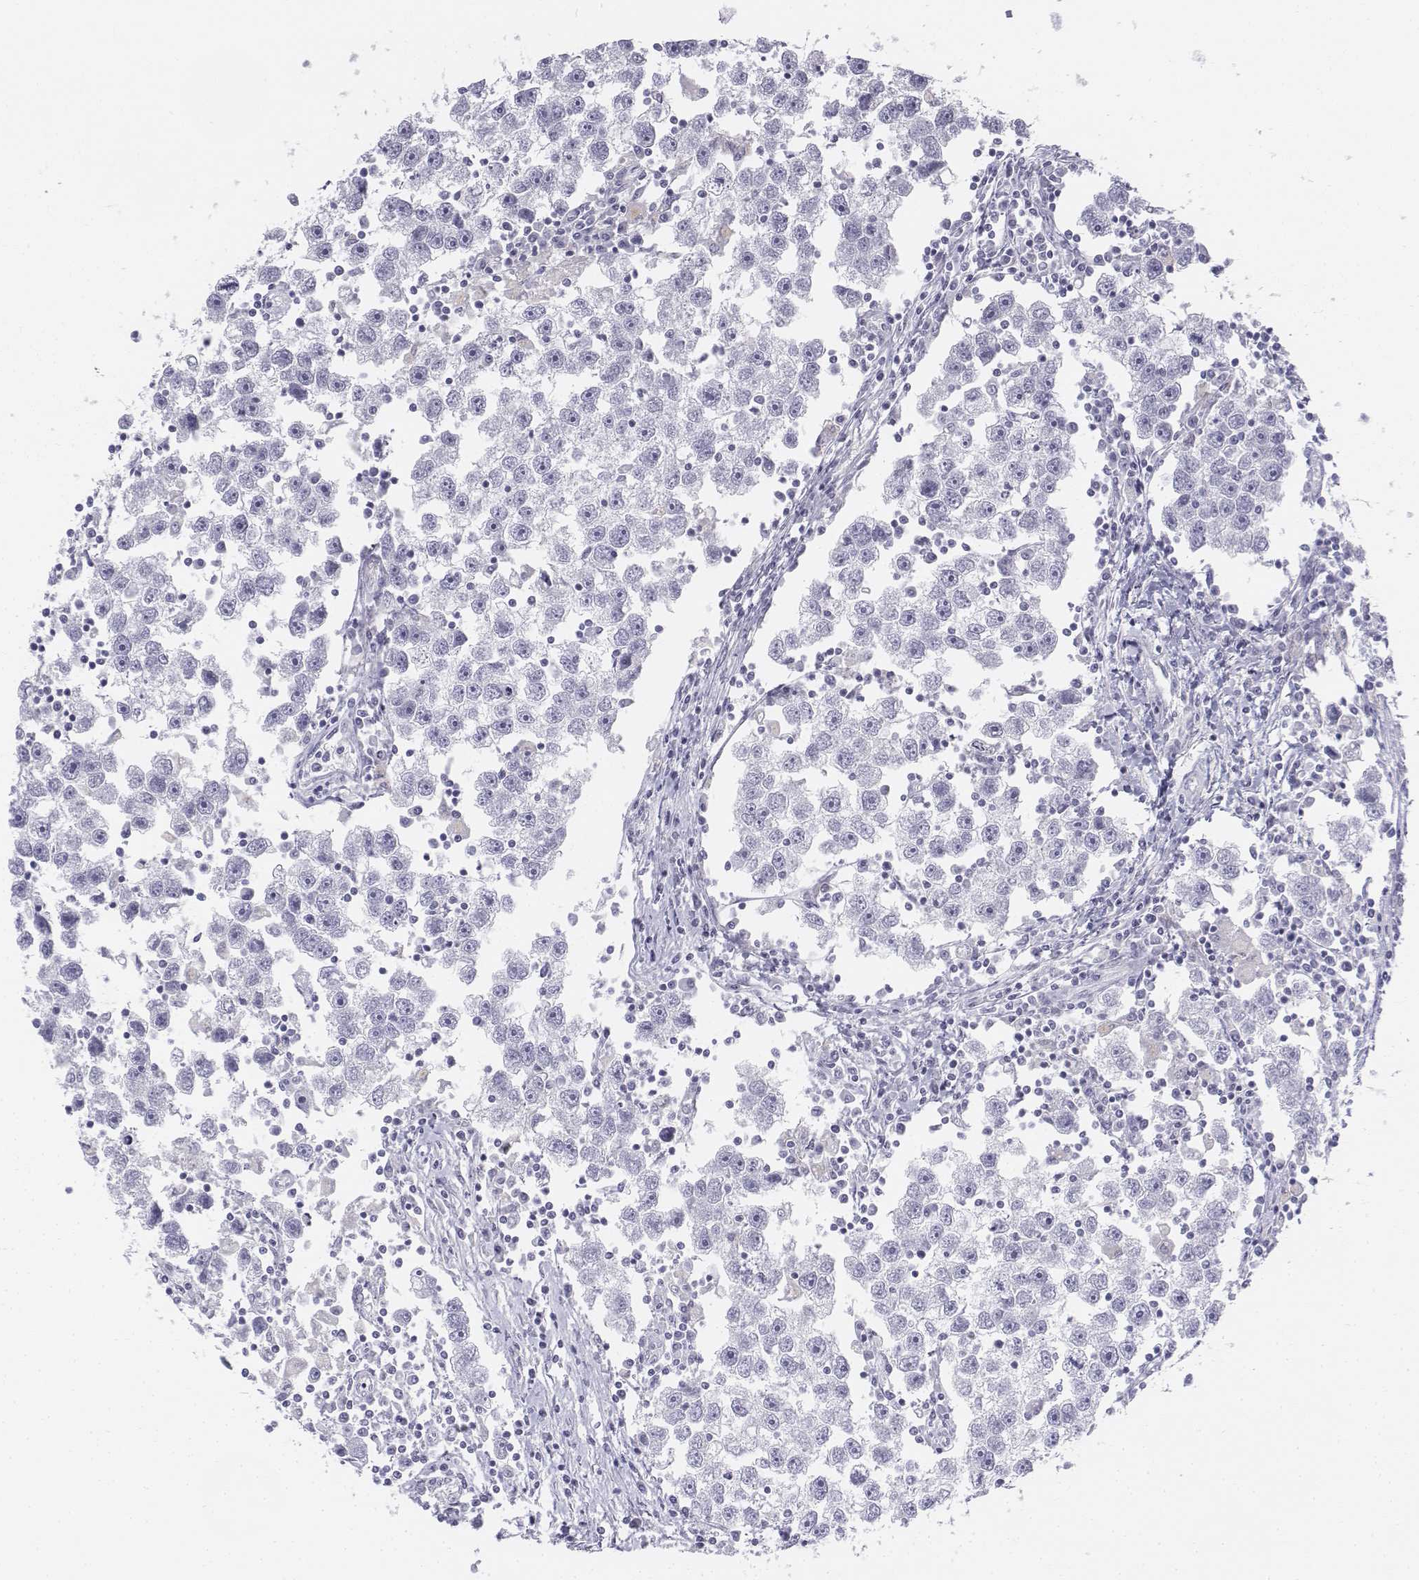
{"staining": {"intensity": "negative", "quantity": "none", "location": "none"}, "tissue": "testis cancer", "cell_type": "Tumor cells", "image_type": "cancer", "snomed": [{"axis": "morphology", "description": "Seminoma, NOS"}, {"axis": "topography", "description": "Testis"}], "caption": "This histopathology image is of testis seminoma stained with immunohistochemistry (IHC) to label a protein in brown with the nuclei are counter-stained blue. There is no positivity in tumor cells.", "gene": "TH", "patient": {"sex": "male", "age": 30}}